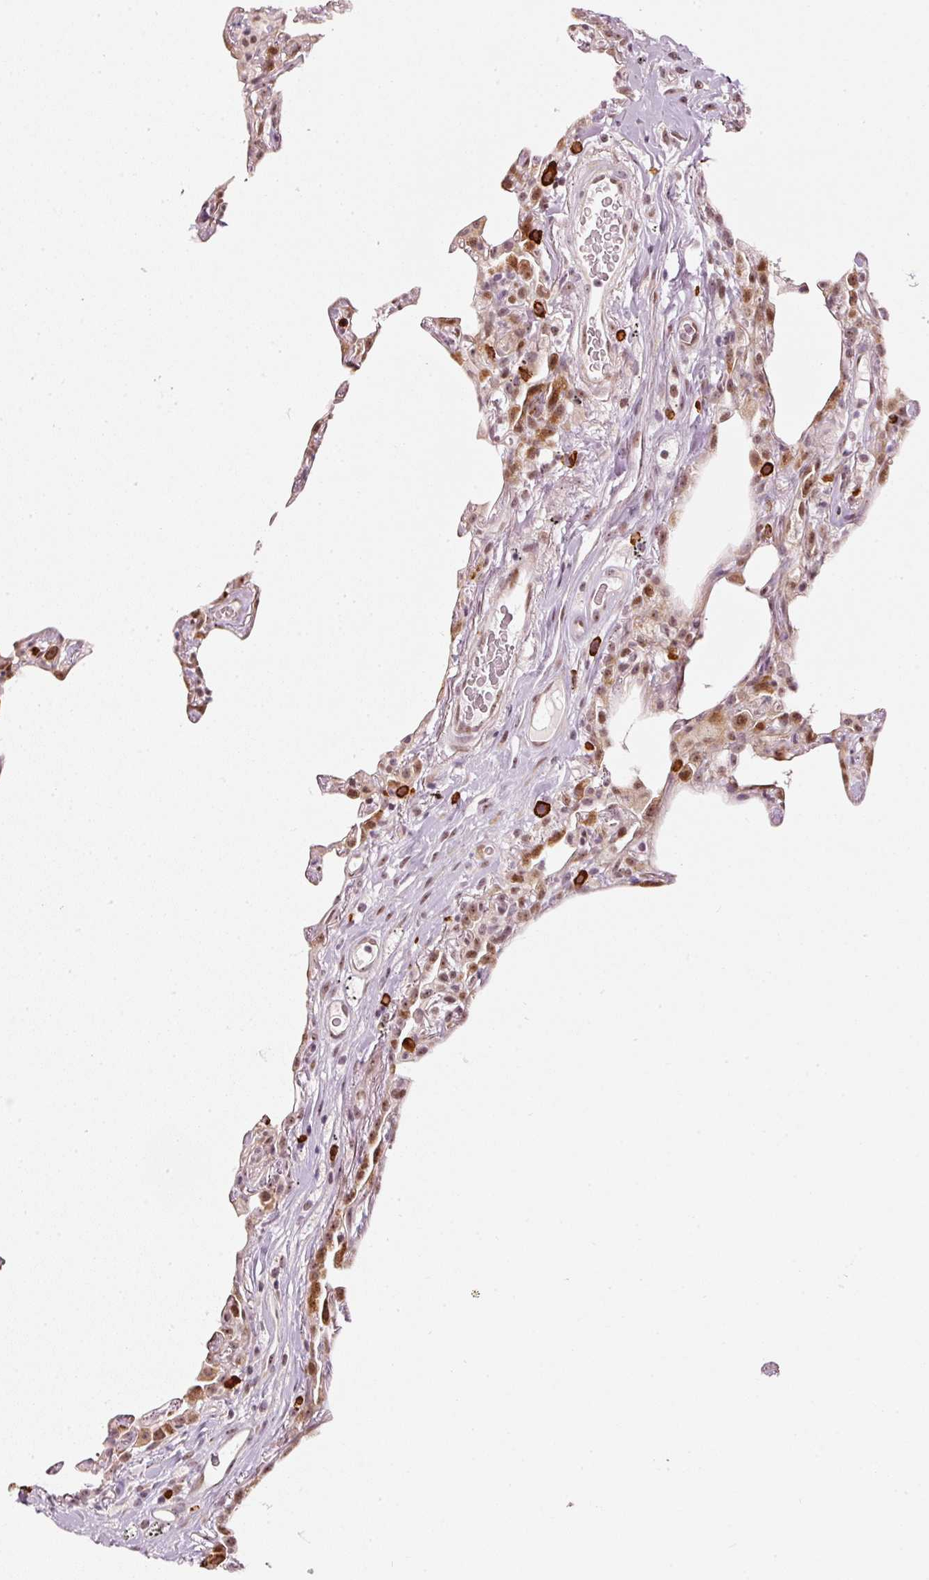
{"staining": {"intensity": "moderate", "quantity": "25%-75%", "location": "nuclear"}, "tissue": "lung", "cell_type": "Alveolar cells", "image_type": "normal", "snomed": [{"axis": "morphology", "description": "Normal tissue, NOS"}, {"axis": "topography", "description": "Lung"}], "caption": "A brown stain highlights moderate nuclear expression of a protein in alveolar cells of benign human lung.", "gene": "MXRA8", "patient": {"sex": "female", "age": 57}}